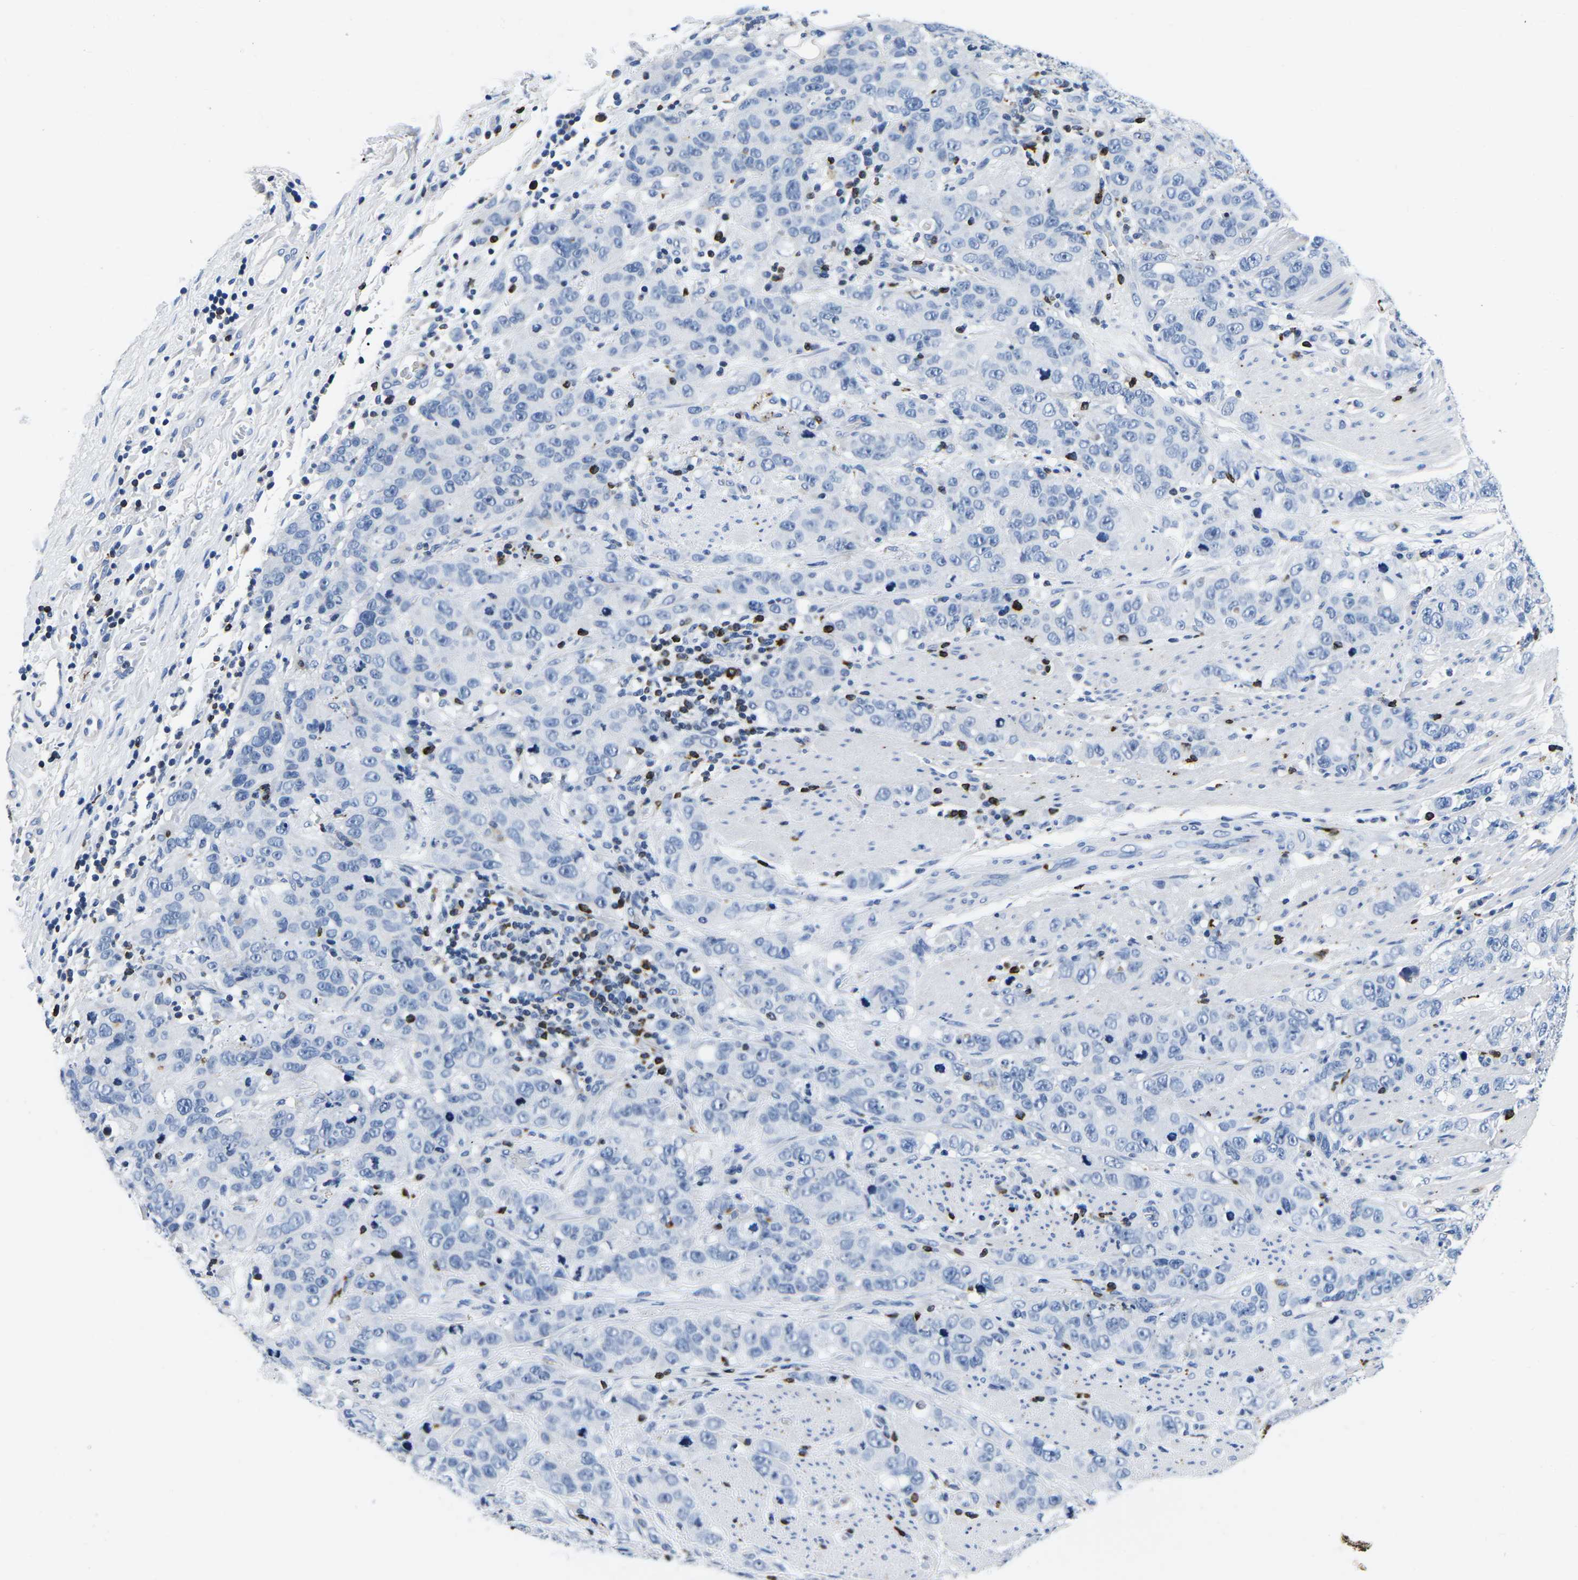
{"staining": {"intensity": "negative", "quantity": "none", "location": "none"}, "tissue": "stomach cancer", "cell_type": "Tumor cells", "image_type": "cancer", "snomed": [{"axis": "morphology", "description": "Adenocarcinoma, NOS"}, {"axis": "topography", "description": "Stomach"}], "caption": "Immunohistochemistry of human stomach cancer demonstrates no positivity in tumor cells.", "gene": "CTSW", "patient": {"sex": "male", "age": 48}}